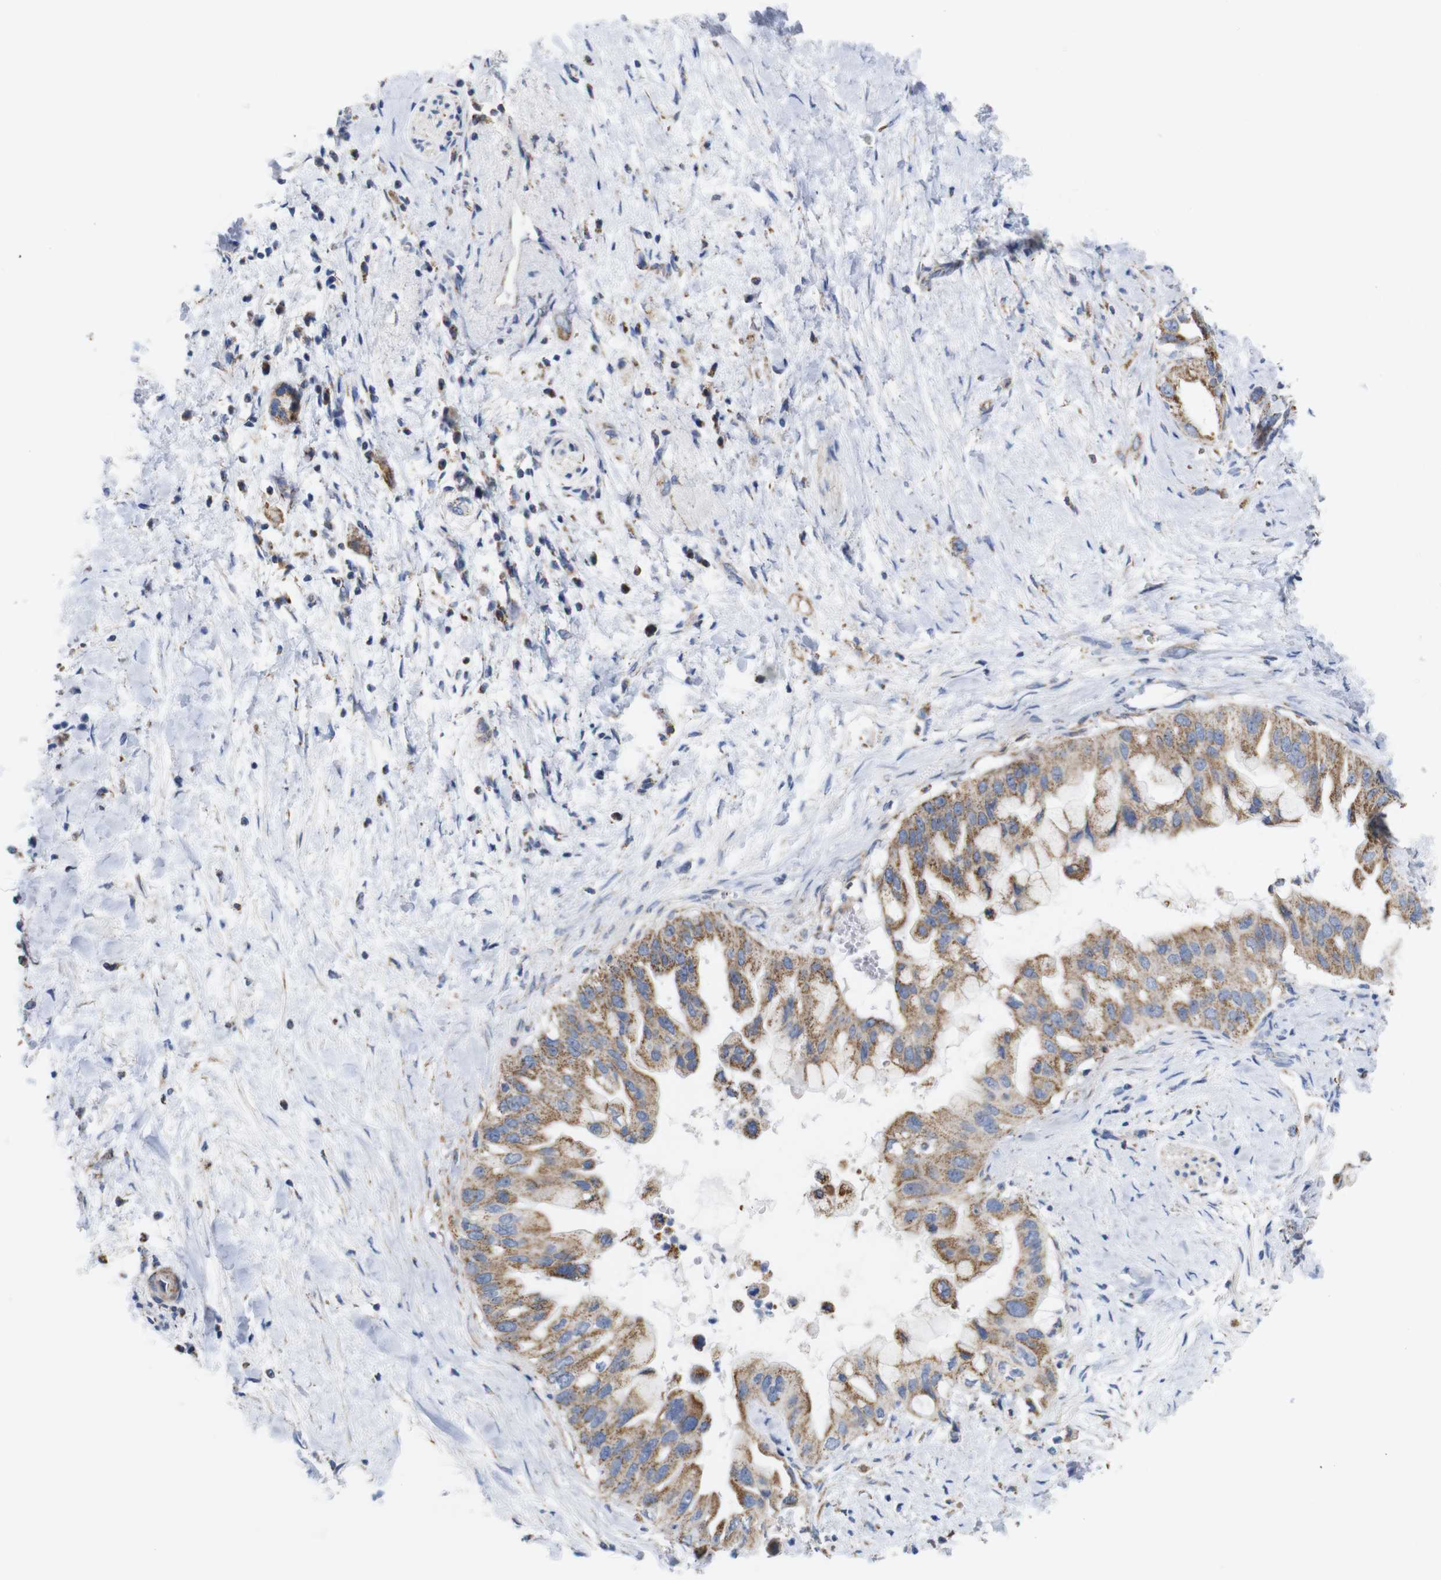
{"staining": {"intensity": "moderate", "quantity": ">75%", "location": "cytoplasmic/membranous"}, "tissue": "pancreatic cancer", "cell_type": "Tumor cells", "image_type": "cancer", "snomed": [{"axis": "morphology", "description": "Adenocarcinoma, NOS"}, {"axis": "topography", "description": "Pancreas"}], "caption": "Protein staining by immunohistochemistry displays moderate cytoplasmic/membranous expression in about >75% of tumor cells in pancreatic adenocarcinoma. Using DAB (brown) and hematoxylin (blue) stains, captured at high magnification using brightfield microscopy.", "gene": "FAM171B", "patient": {"sex": "male", "age": 55}}